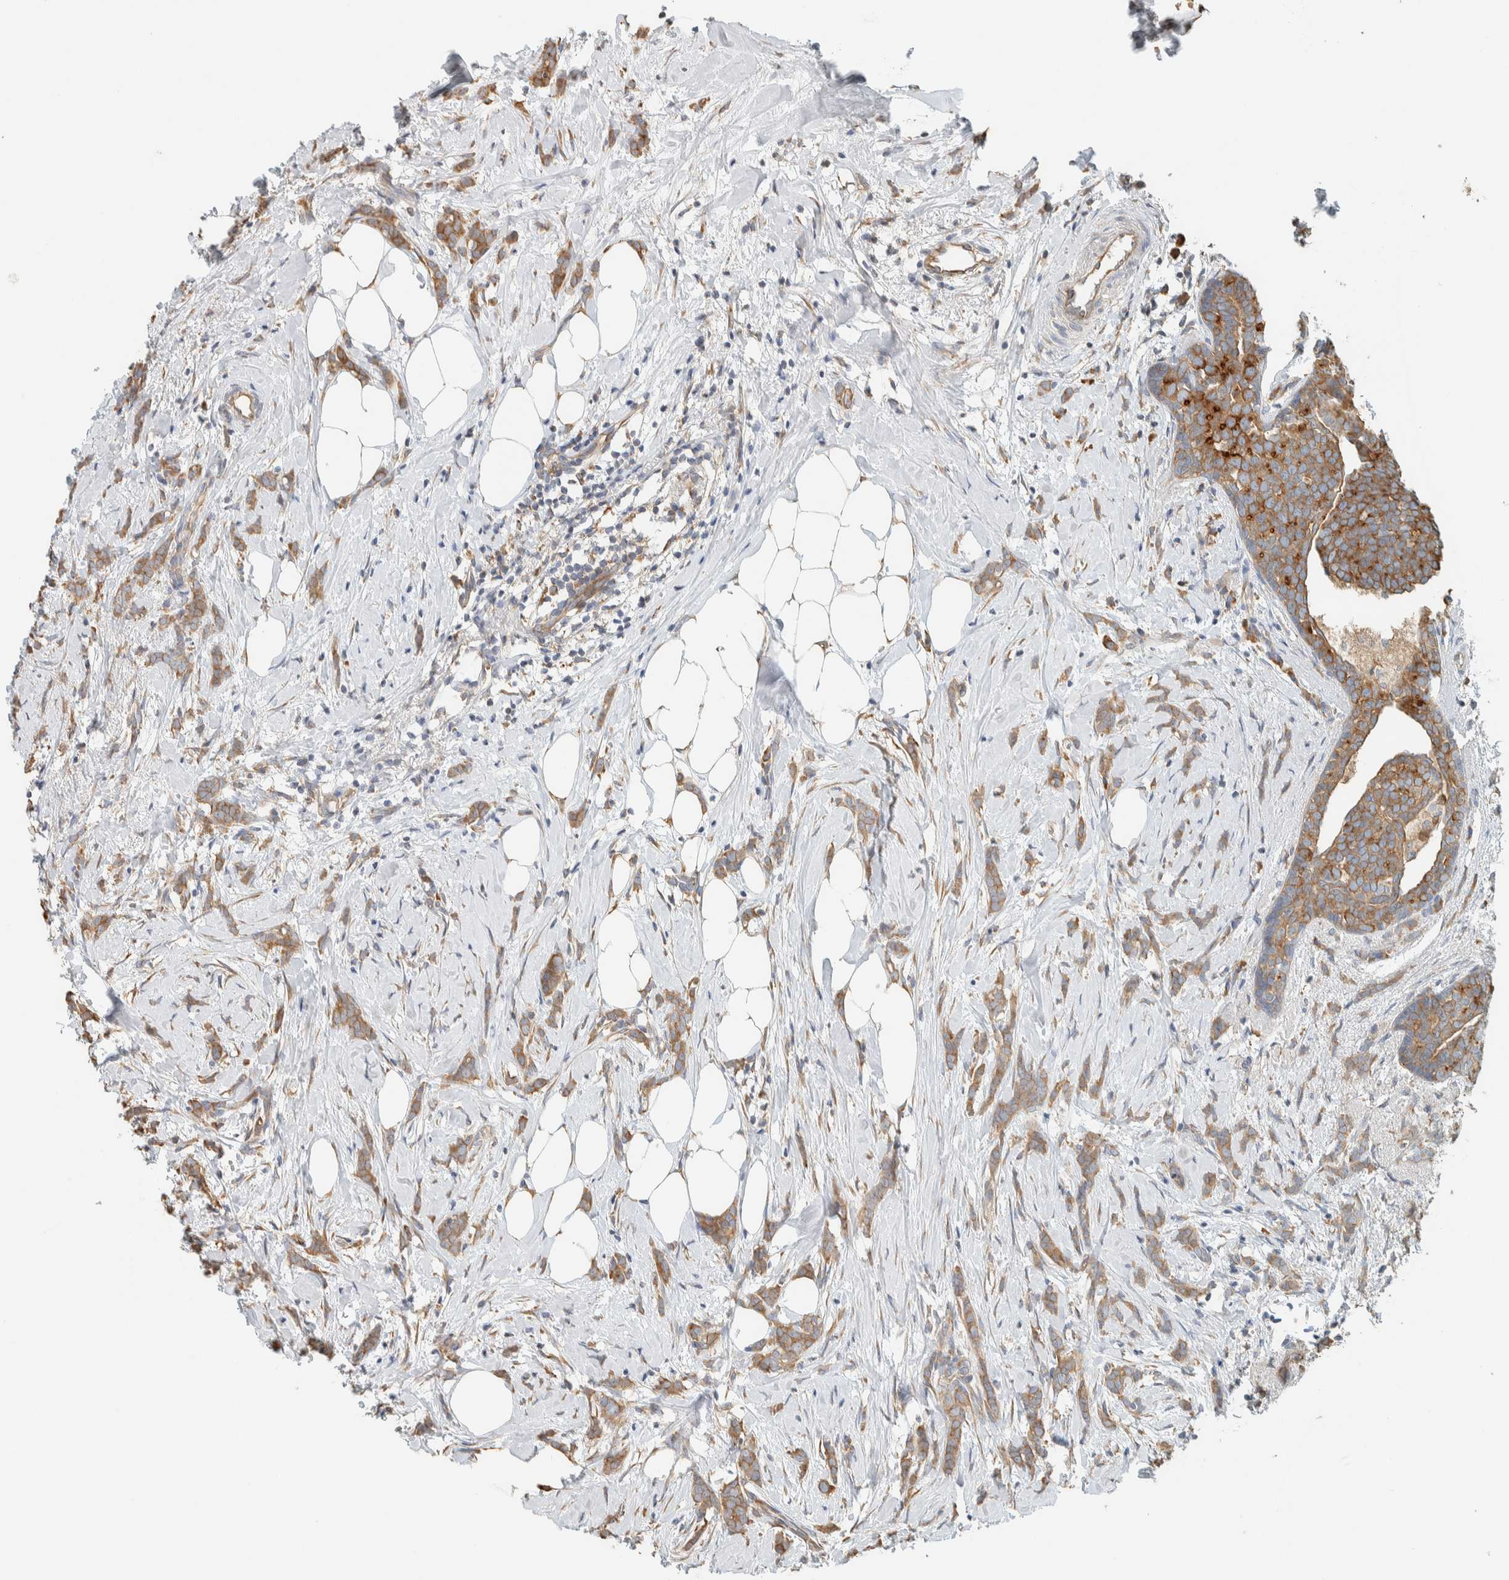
{"staining": {"intensity": "moderate", "quantity": ">75%", "location": "cytoplasmic/membranous"}, "tissue": "breast cancer", "cell_type": "Tumor cells", "image_type": "cancer", "snomed": [{"axis": "morphology", "description": "Lobular carcinoma, in situ"}, {"axis": "morphology", "description": "Lobular carcinoma"}, {"axis": "topography", "description": "Breast"}], "caption": "Breast cancer tissue exhibits moderate cytoplasmic/membranous positivity in approximately >75% of tumor cells (DAB (3,3'-diaminobenzidine) IHC with brightfield microscopy, high magnification).", "gene": "RAB11FIP1", "patient": {"sex": "female", "age": 41}}